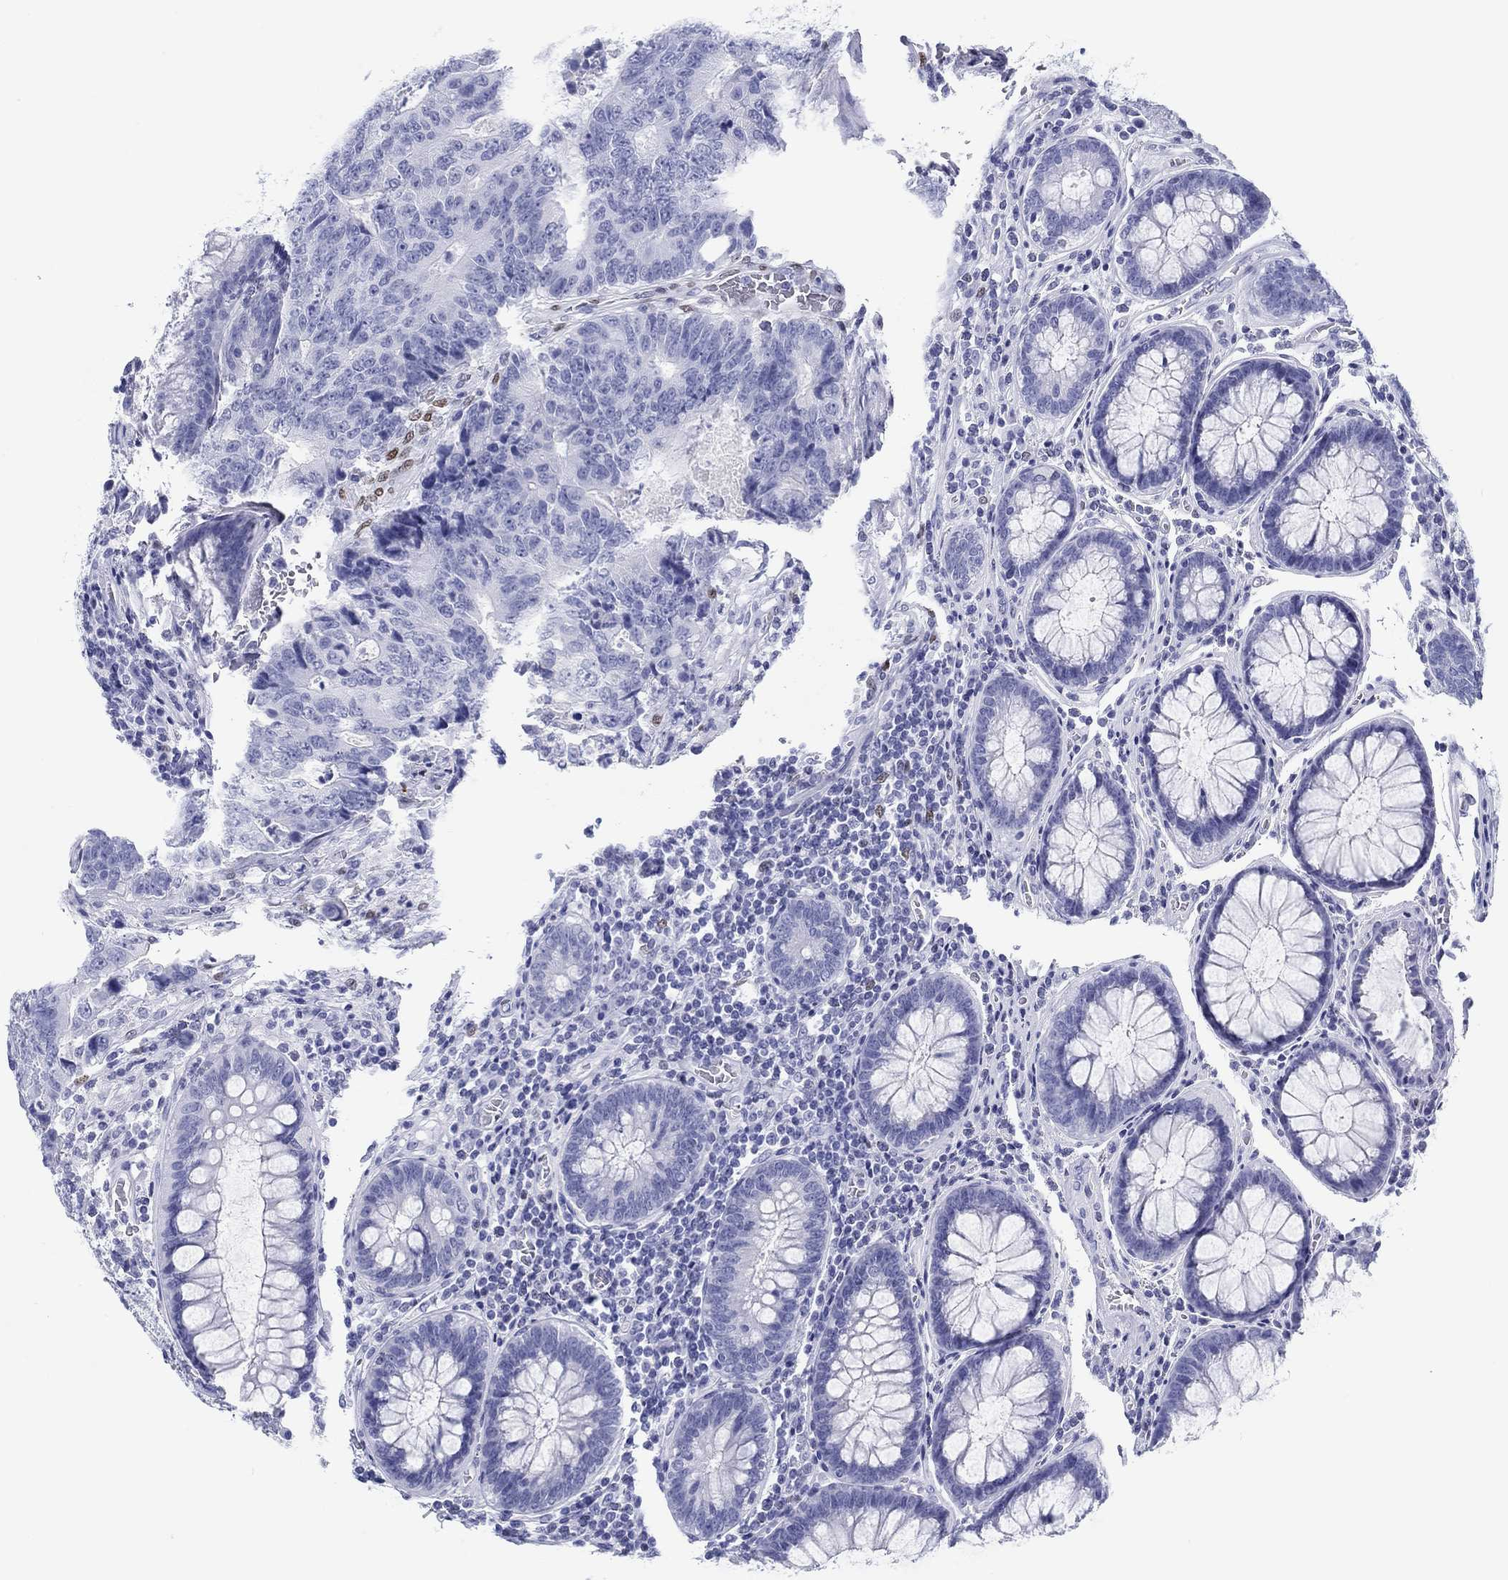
{"staining": {"intensity": "negative", "quantity": "none", "location": "none"}, "tissue": "colorectal cancer", "cell_type": "Tumor cells", "image_type": "cancer", "snomed": [{"axis": "morphology", "description": "Adenocarcinoma, NOS"}, {"axis": "topography", "description": "Colon"}], "caption": "Tumor cells show no significant protein staining in colorectal cancer (adenocarcinoma).", "gene": "H1-1", "patient": {"sex": "female", "age": 48}}